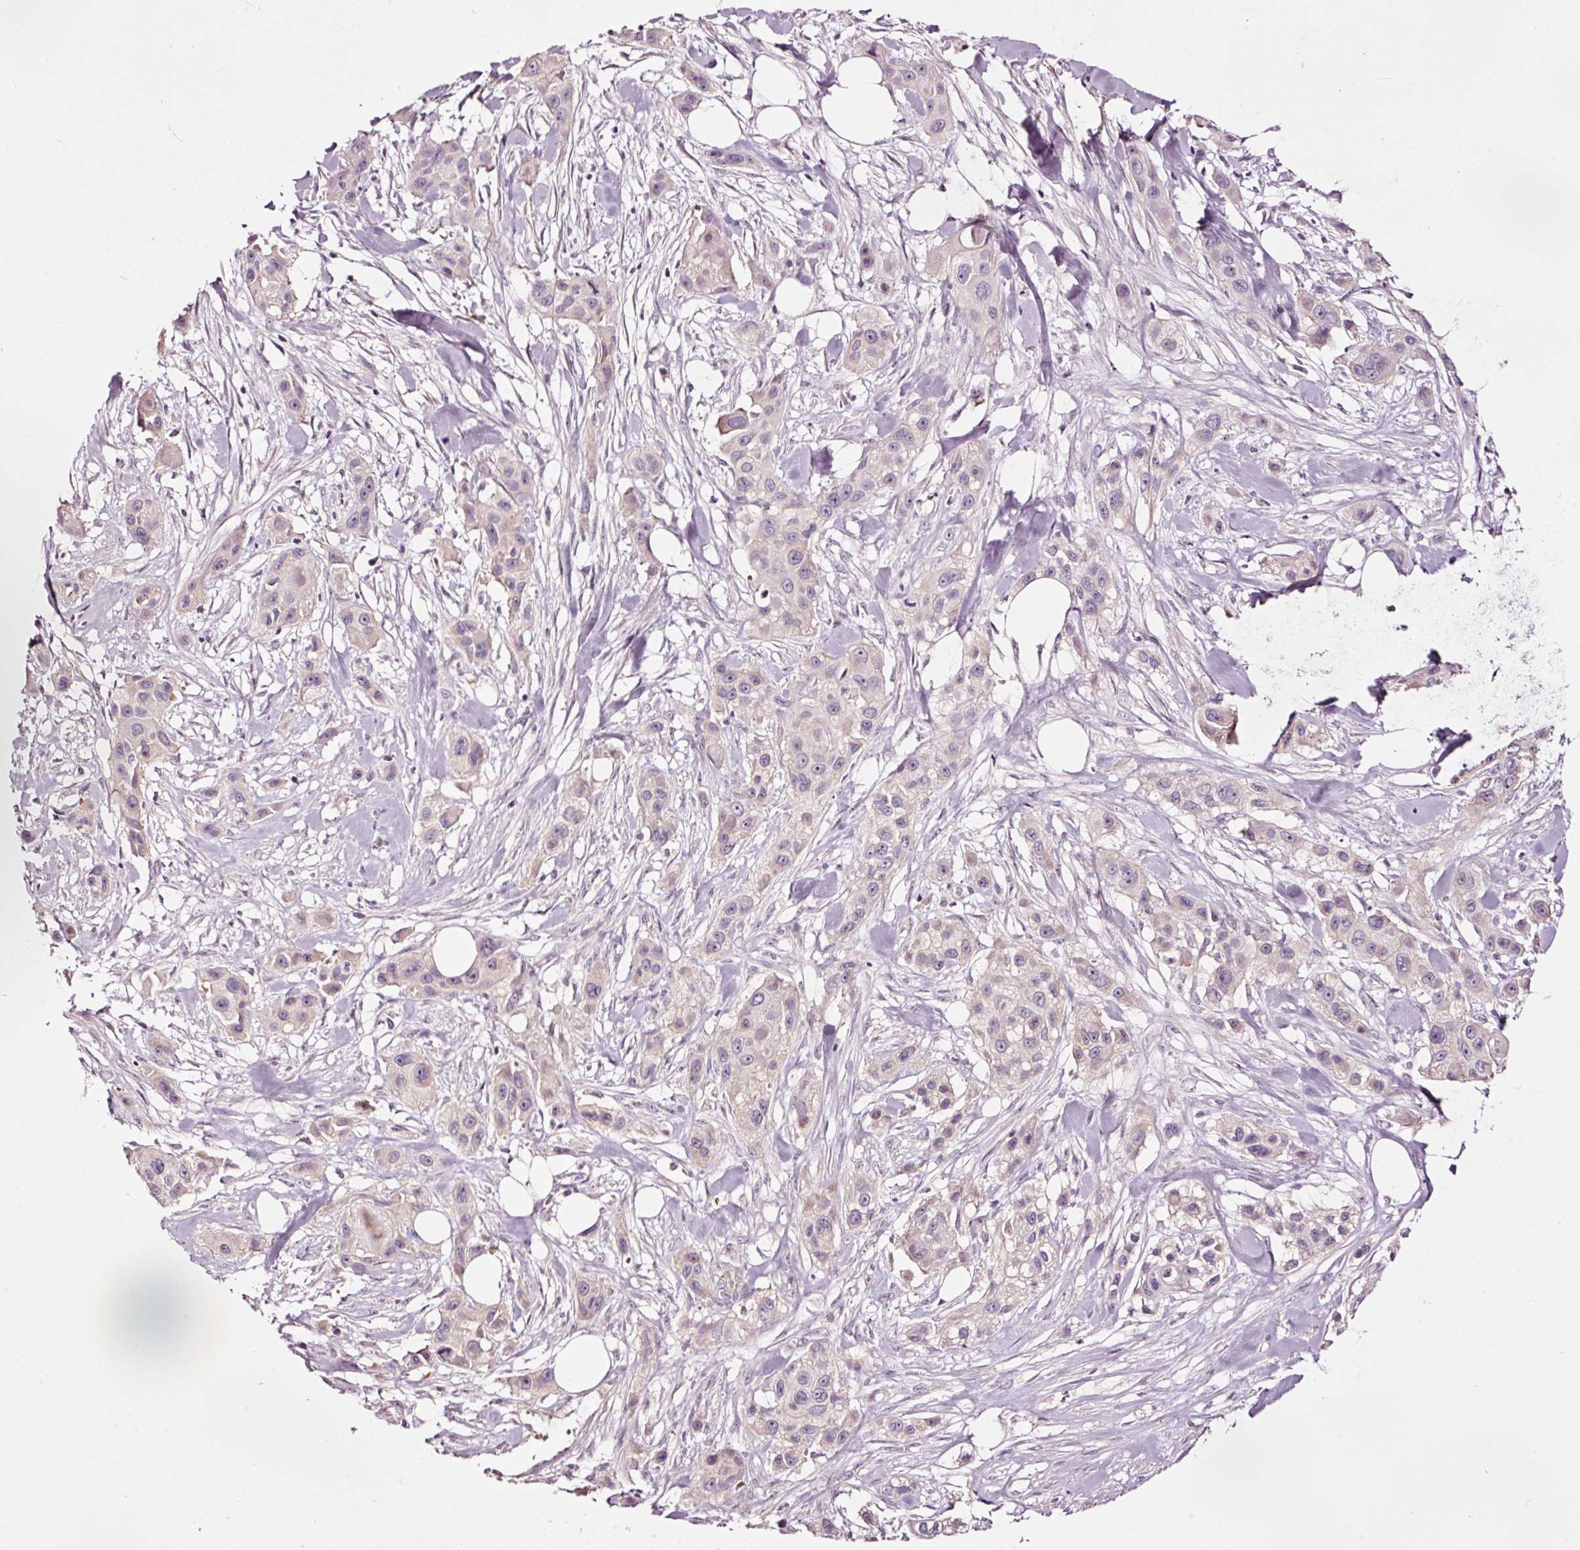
{"staining": {"intensity": "negative", "quantity": "none", "location": "none"}, "tissue": "skin cancer", "cell_type": "Tumor cells", "image_type": "cancer", "snomed": [{"axis": "morphology", "description": "Squamous cell carcinoma, NOS"}, {"axis": "topography", "description": "Skin"}], "caption": "Squamous cell carcinoma (skin) stained for a protein using immunohistochemistry (IHC) demonstrates no positivity tumor cells.", "gene": "UTP14A", "patient": {"sex": "male", "age": 63}}